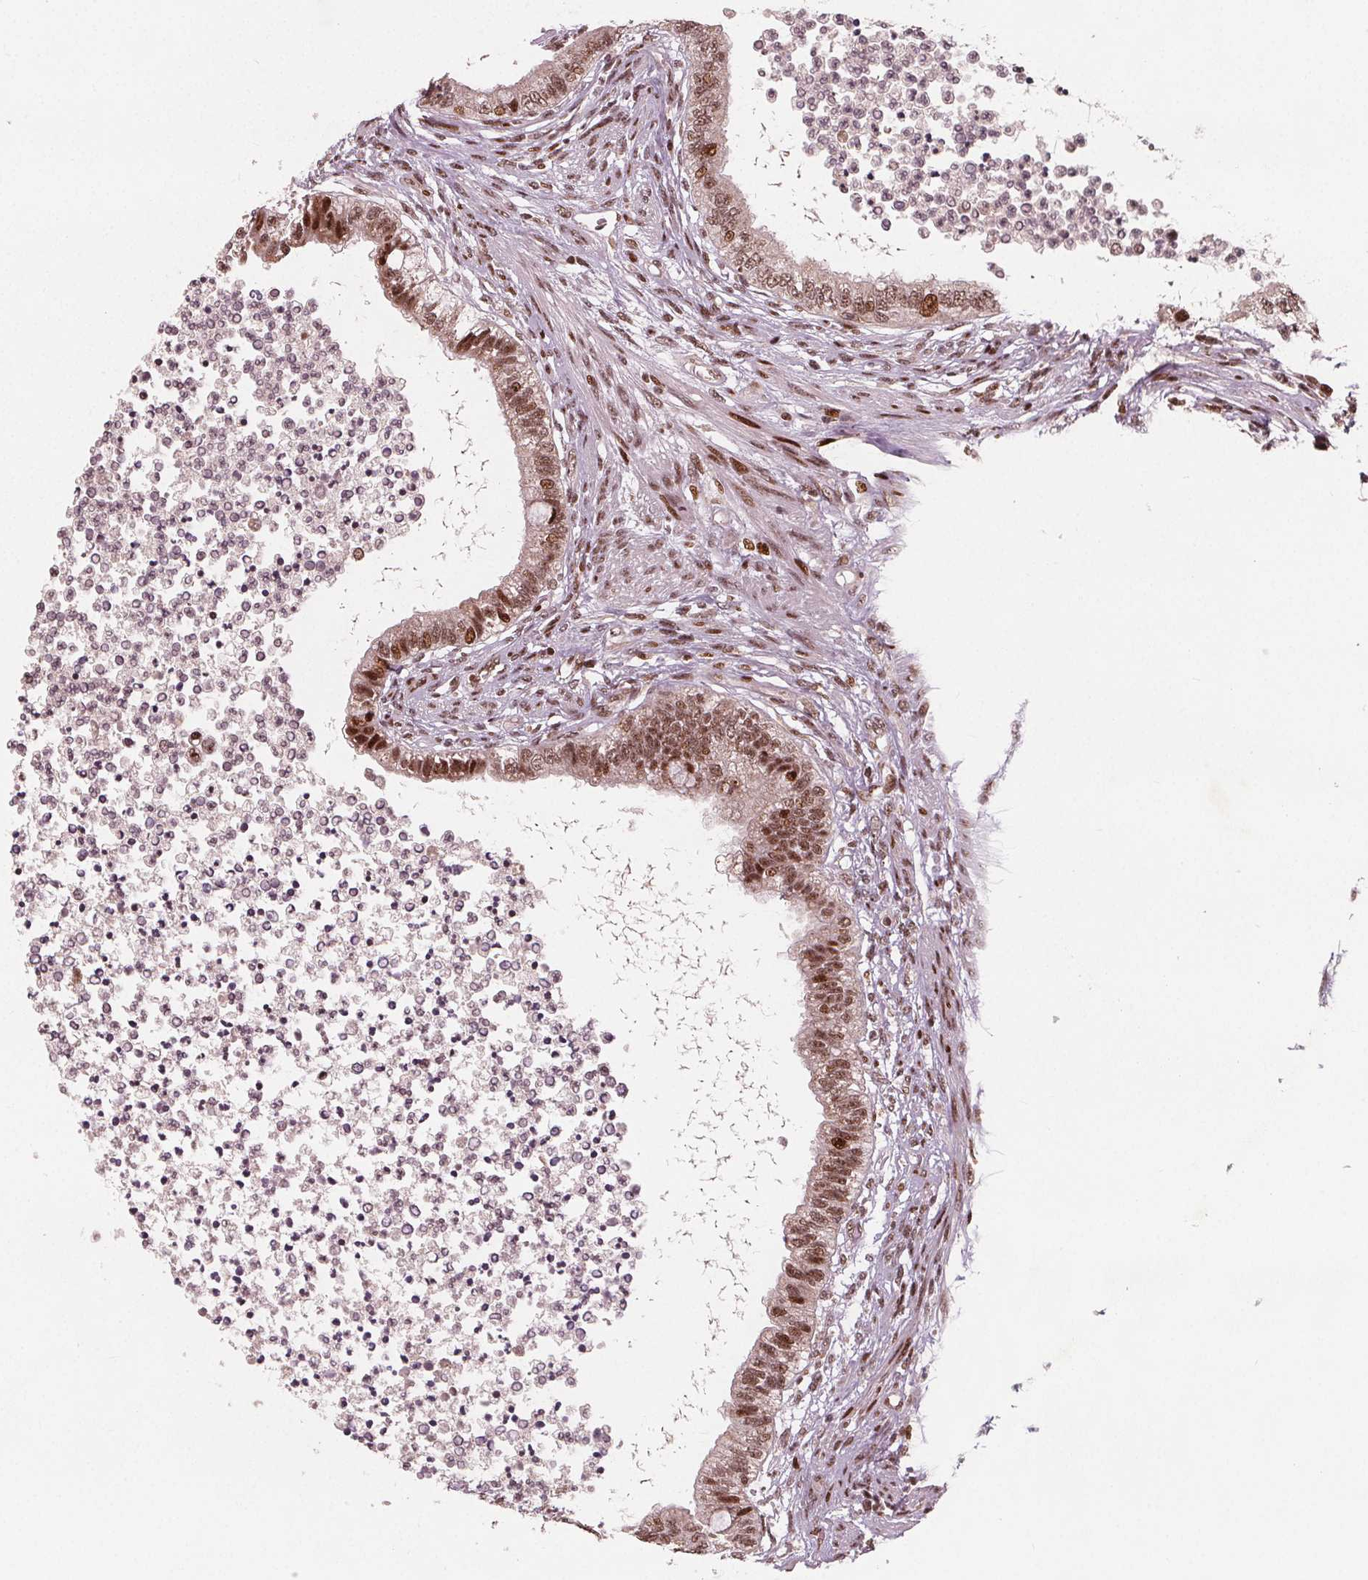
{"staining": {"intensity": "moderate", "quantity": ">75%", "location": "cytoplasmic/membranous,nuclear"}, "tissue": "testis cancer", "cell_type": "Tumor cells", "image_type": "cancer", "snomed": [{"axis": "morphology", "description": "Carcinoma, Embryonal, NOS"}, {"axis": "topography", "description": "Testis"}], "caption": "A histopathology image of testis cancer (embryonal carcinoma) stained for a protein demonstrates moderate cytoplasmic/membranous and nuclear brown staining in tumor cells.", "gene": "SNRNP35", "patient": {"sex": "male", "age": 26}}